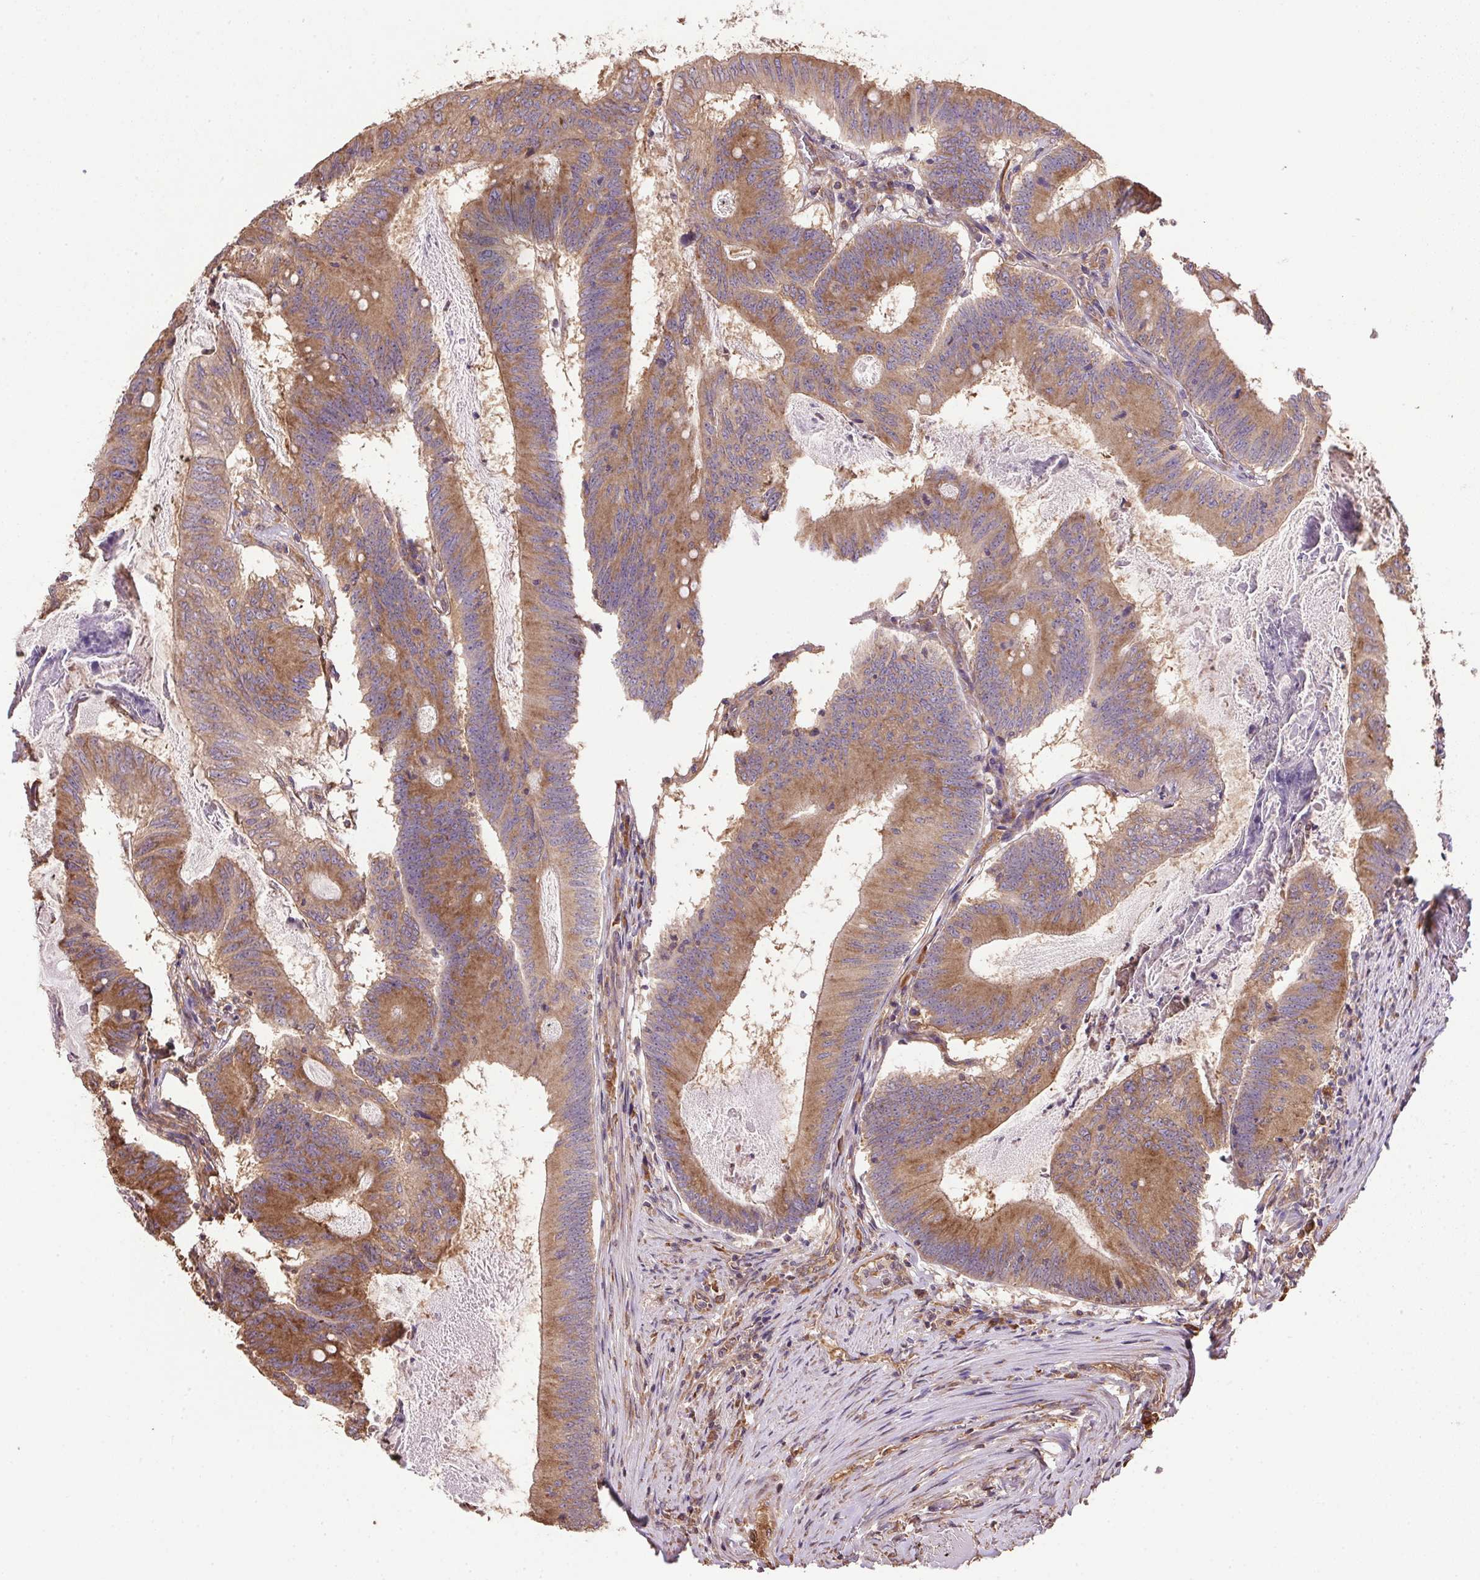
{"staining": {"intensity": "moderate", "quantity": ">75%", "location": "cytoplasmic/membranous"}, "tissue": "colorectal cancer", "cell_type": "Tumor cells", "image_type": "cancer", "snomed": [{"axis": "morphology", "description": "Adenocarcinoma, NOS"}, {"axis": "topography", "description": "Colon"}], "caption": "About >75% of tumor cells in colorectal adenocarcinoma display moderate cytoplasmic/membranous protein staining as visualized by brown immunohistochemical staining.", "gene": "EIF2S1", "patient": {"sex": "female", "age": 70}}